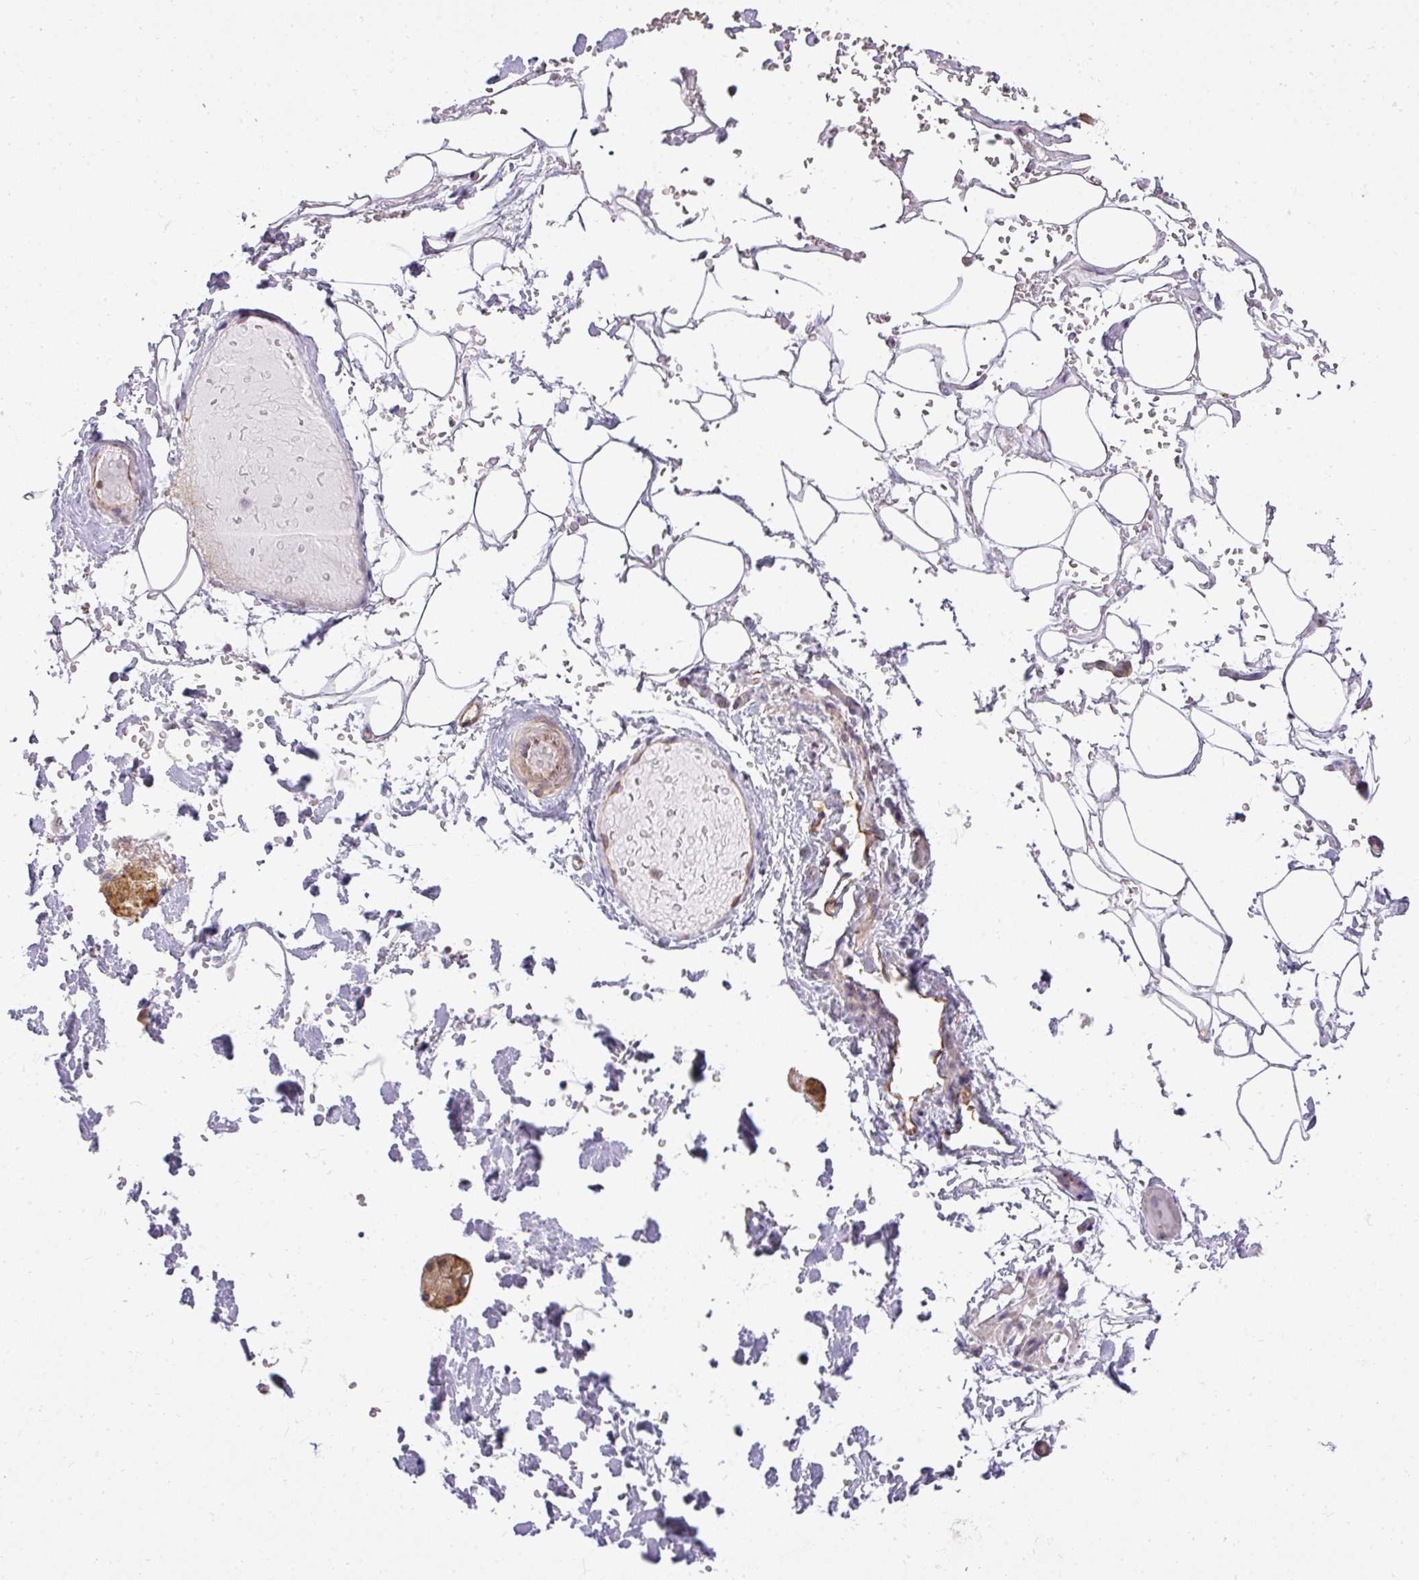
{"staining": {"intensity": "negative", "quantity": "none", "location": "none"}, "tissue": "adipose tissue", "cell_type": "Adipocytes", "image_type": "normal", "snomed": [{"axis": "morphology", "description": "Normal tissue, NOS"}, {"axis": "topography", "description": "Salivary gland"}, {"axis": "topography", "description": "Peripheral nerve tissue"}], "caption": "Immunohistochemical staining of unremarkable human adipose tissue demonstrates no significant positivity in adipocytes.", "gene": "COX18", "patient": {"sex": "male", "age": 38}}